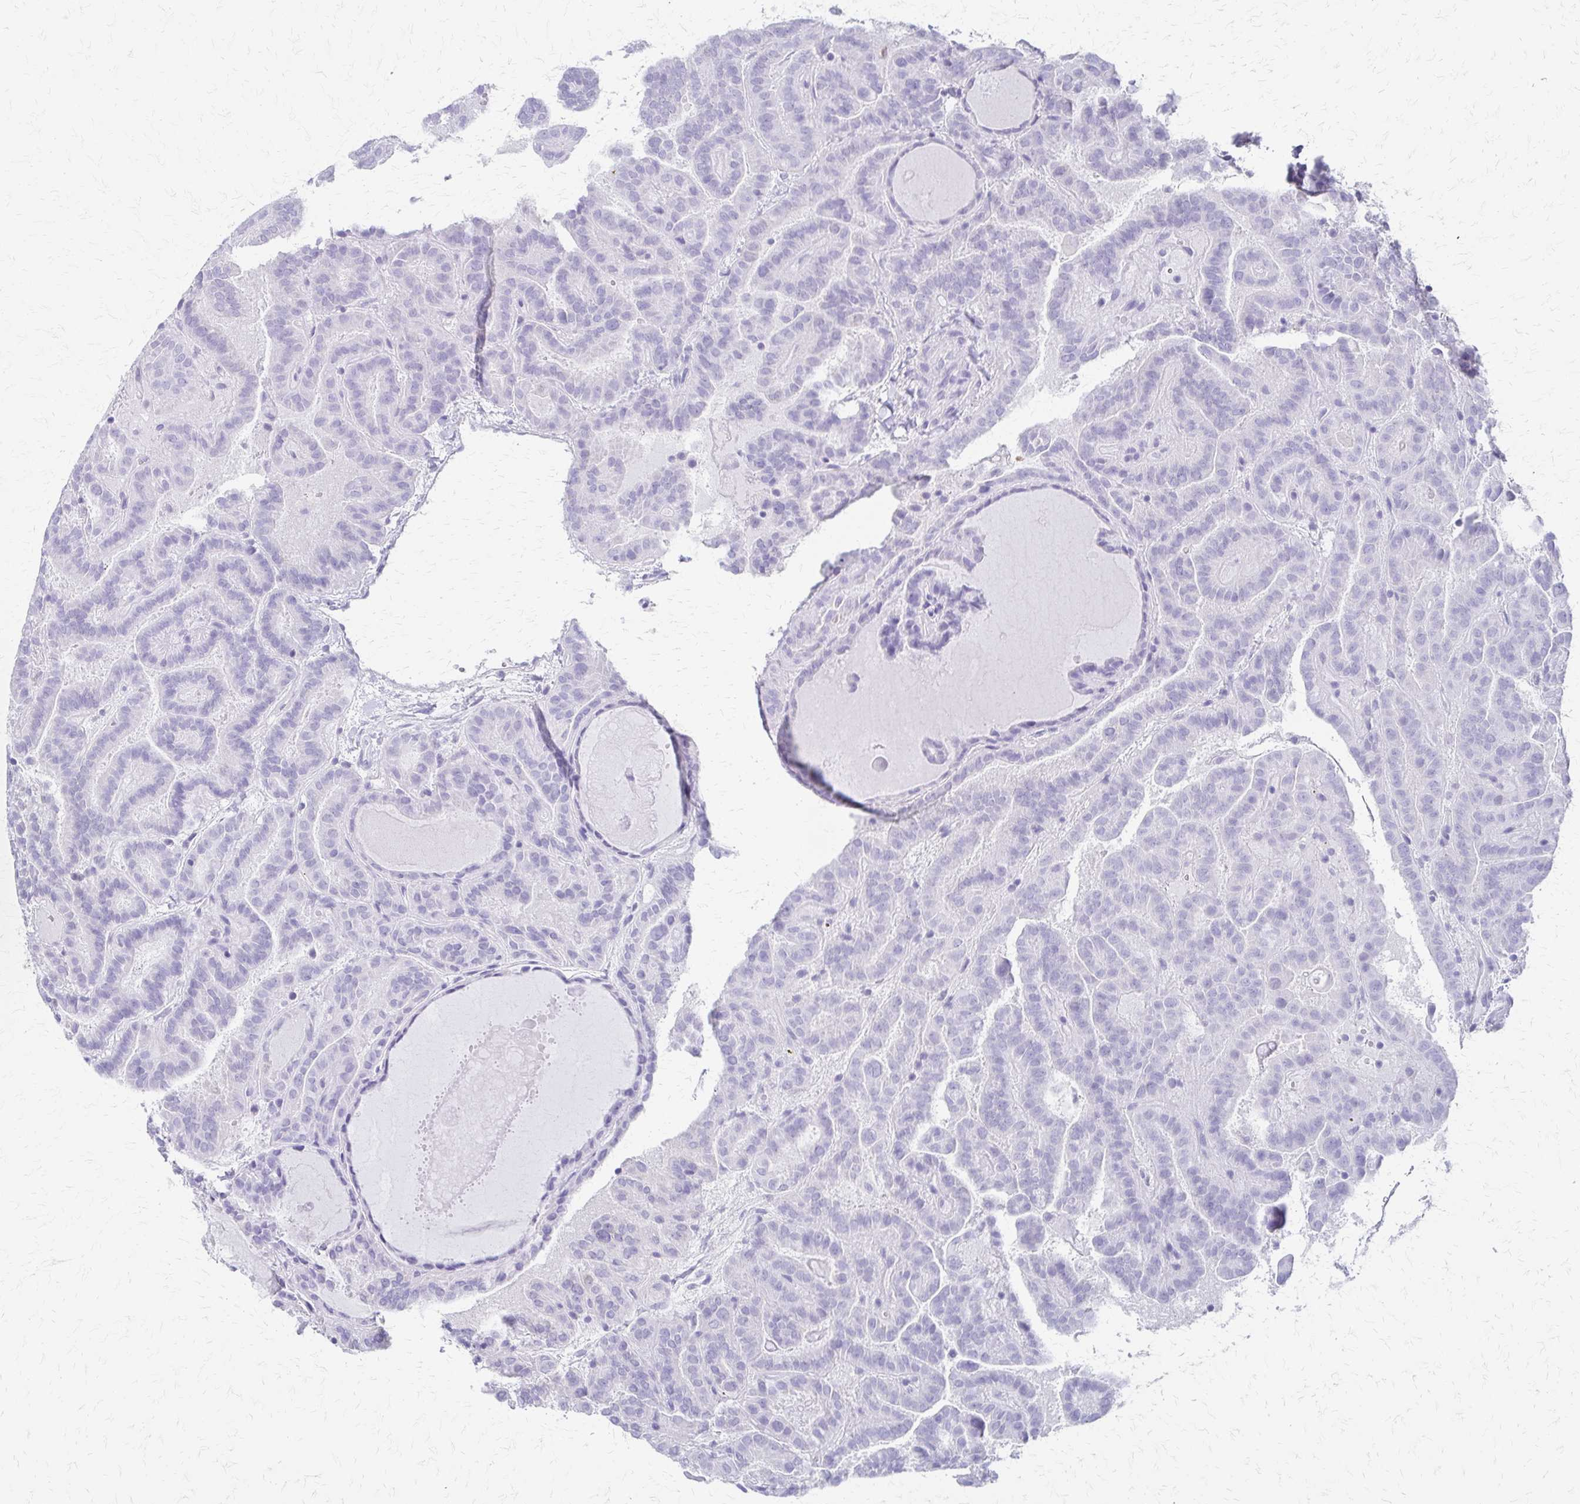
{"staining": {"intensity": "negative", "quantity": "none", "location": "none"}, "tissue": "thyroid cancer", "cell_type": "Tumor cells", "image_type": "cancer", "snomed": [{"axis": "morphology", "description": "Papillary adenocarcinoma, NOS"}, {"axis": "topography", "description": "Thyroid gland"}], "caption": "Thyroid cancer was stained to show a protein in brown. There is no significant positivity in tumor cells.", "gene": "ZSCAN5B", "patient": {"sex": "female", "age": 46}}